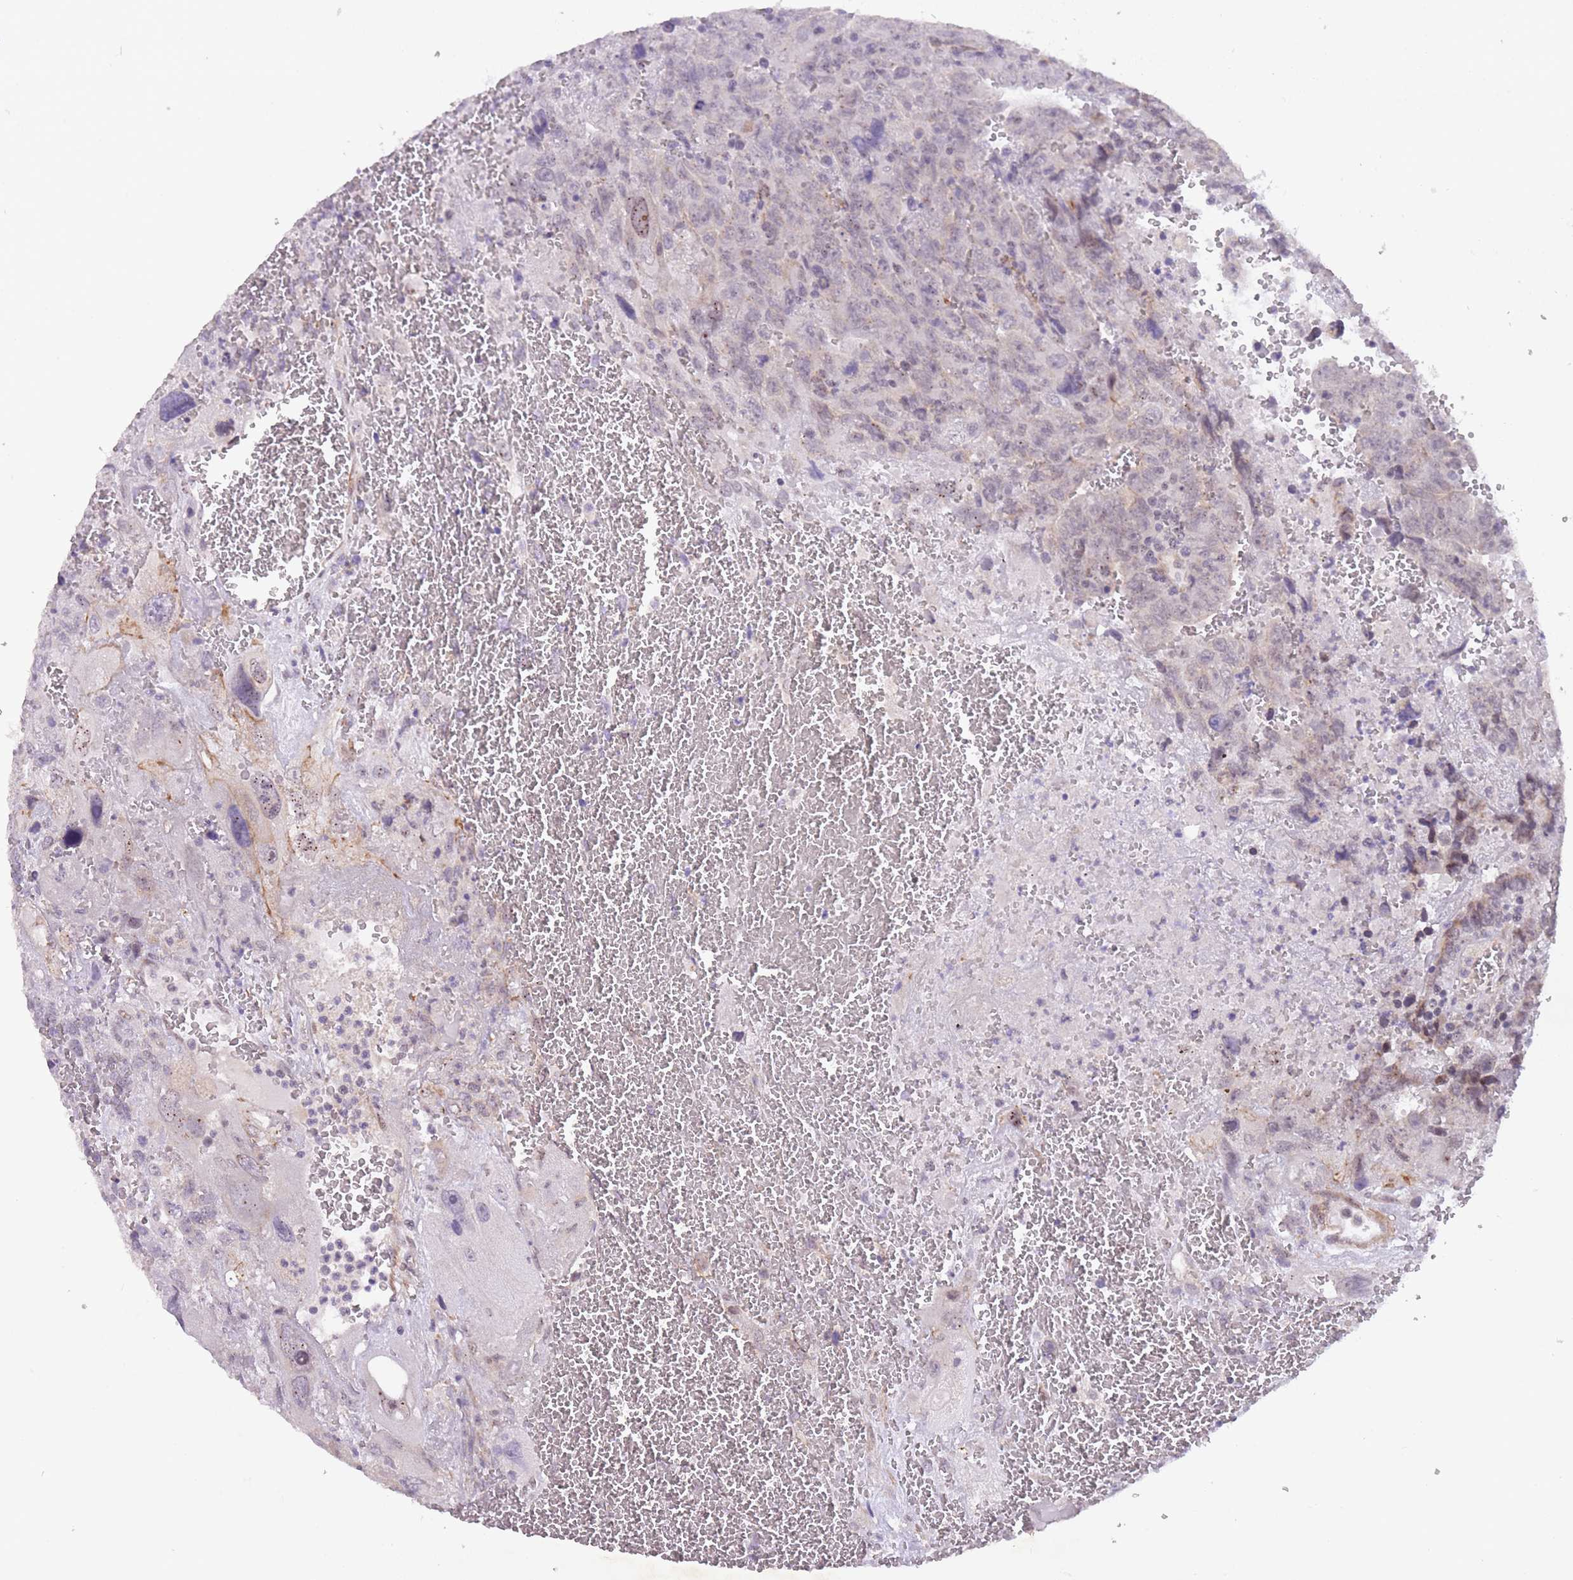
{"staining": {"intensity": "negative", "quantity": "none", "location": "none"}, "tissue": "testis cancer", "cell_type": "Tumor cells", "image_type": "cancer", "snomed": [{"axis": "morphology", "description": "Carcinoma, Embryonal, NOS"}, {"axis": "topography", "description": "Testis"}], "caption": "Tumor cells are negative for protein expression in human testis embryonal carcinoma.", "gene": "CBX6", "patient": {"sex": "male", "age": 28}}